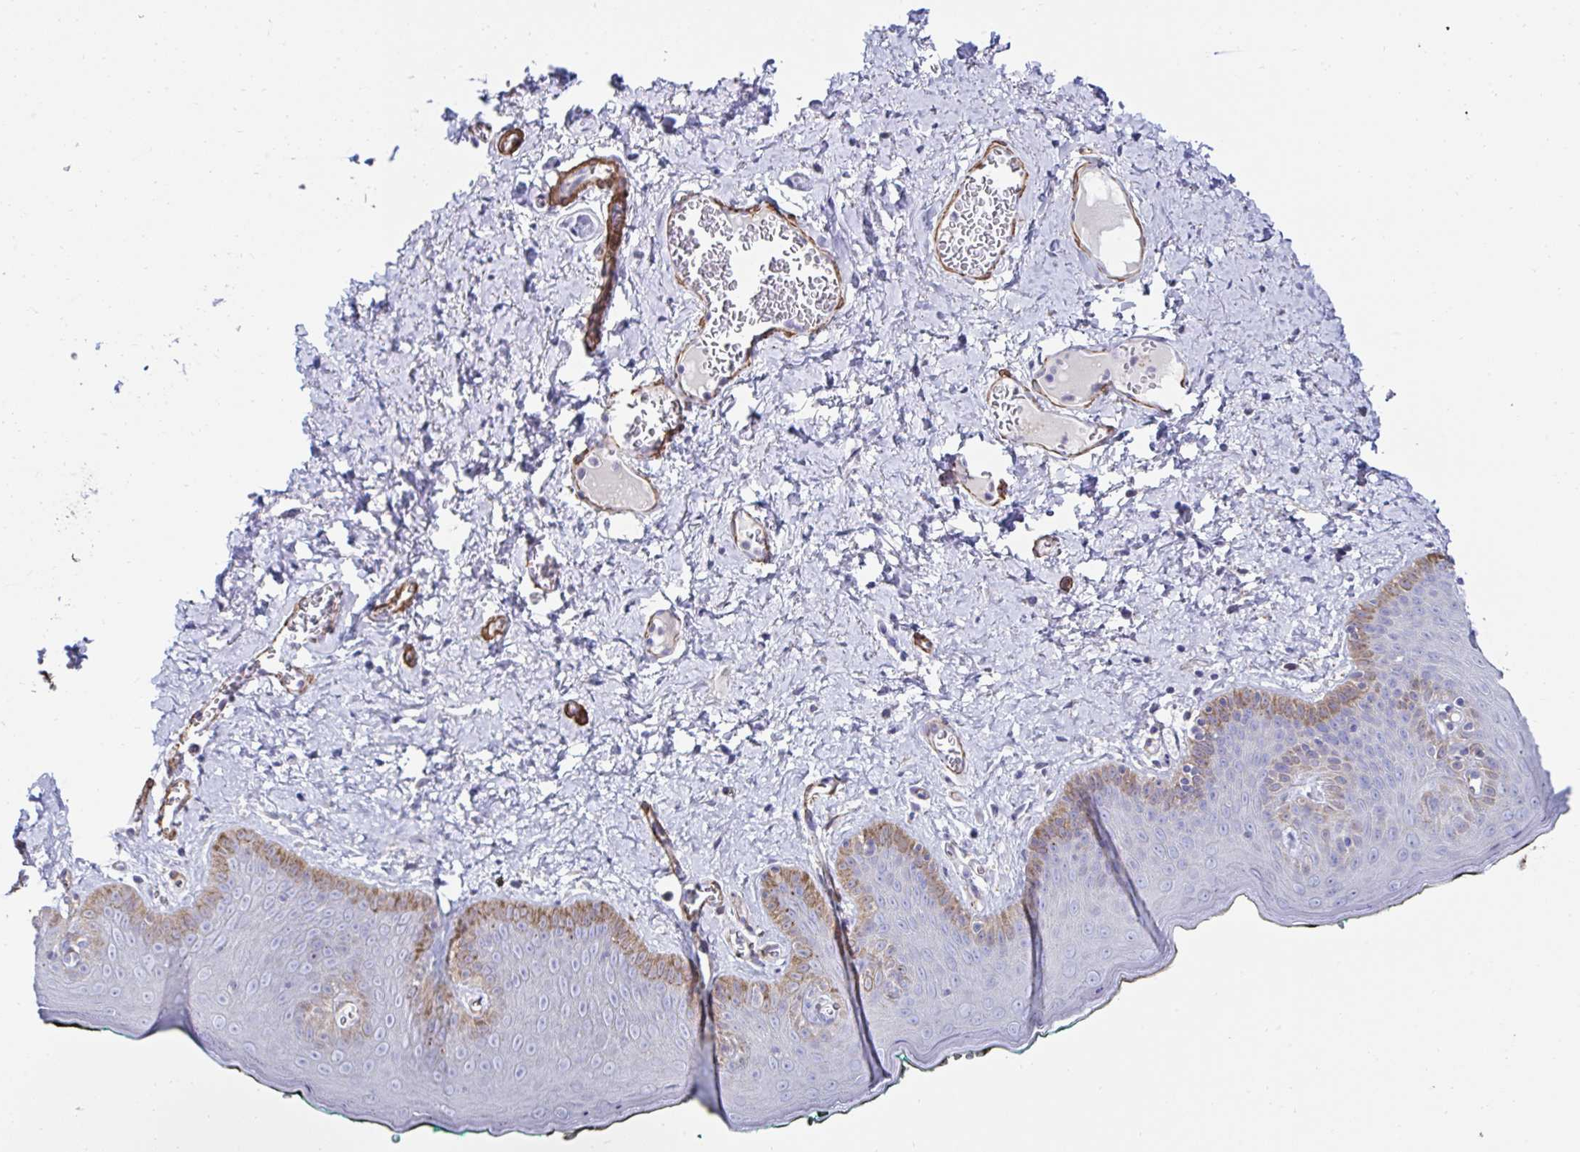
{"staining": {"intensity": "moderate", "quantity": "<25%", "location": "cytoplasmic/membranous"}, "tissue": "skin", "cell_type": "Epidermal cells", "image_type": "normal", "snomed": [{"axis": "morphology", "description": "Normal tissue, NOS"}, {"axis": "topography", "description": "Vulva"}, {"axis": "topography", "description": "Peripheral nerve tissue"}], "caption": "Moderate cytoplasmic/membranous staining is identified in approximately <25% of epidermal cells in unremarkable skin.", "gene": "FBXL13", "patient": {"sex": "female", "age": 66}}